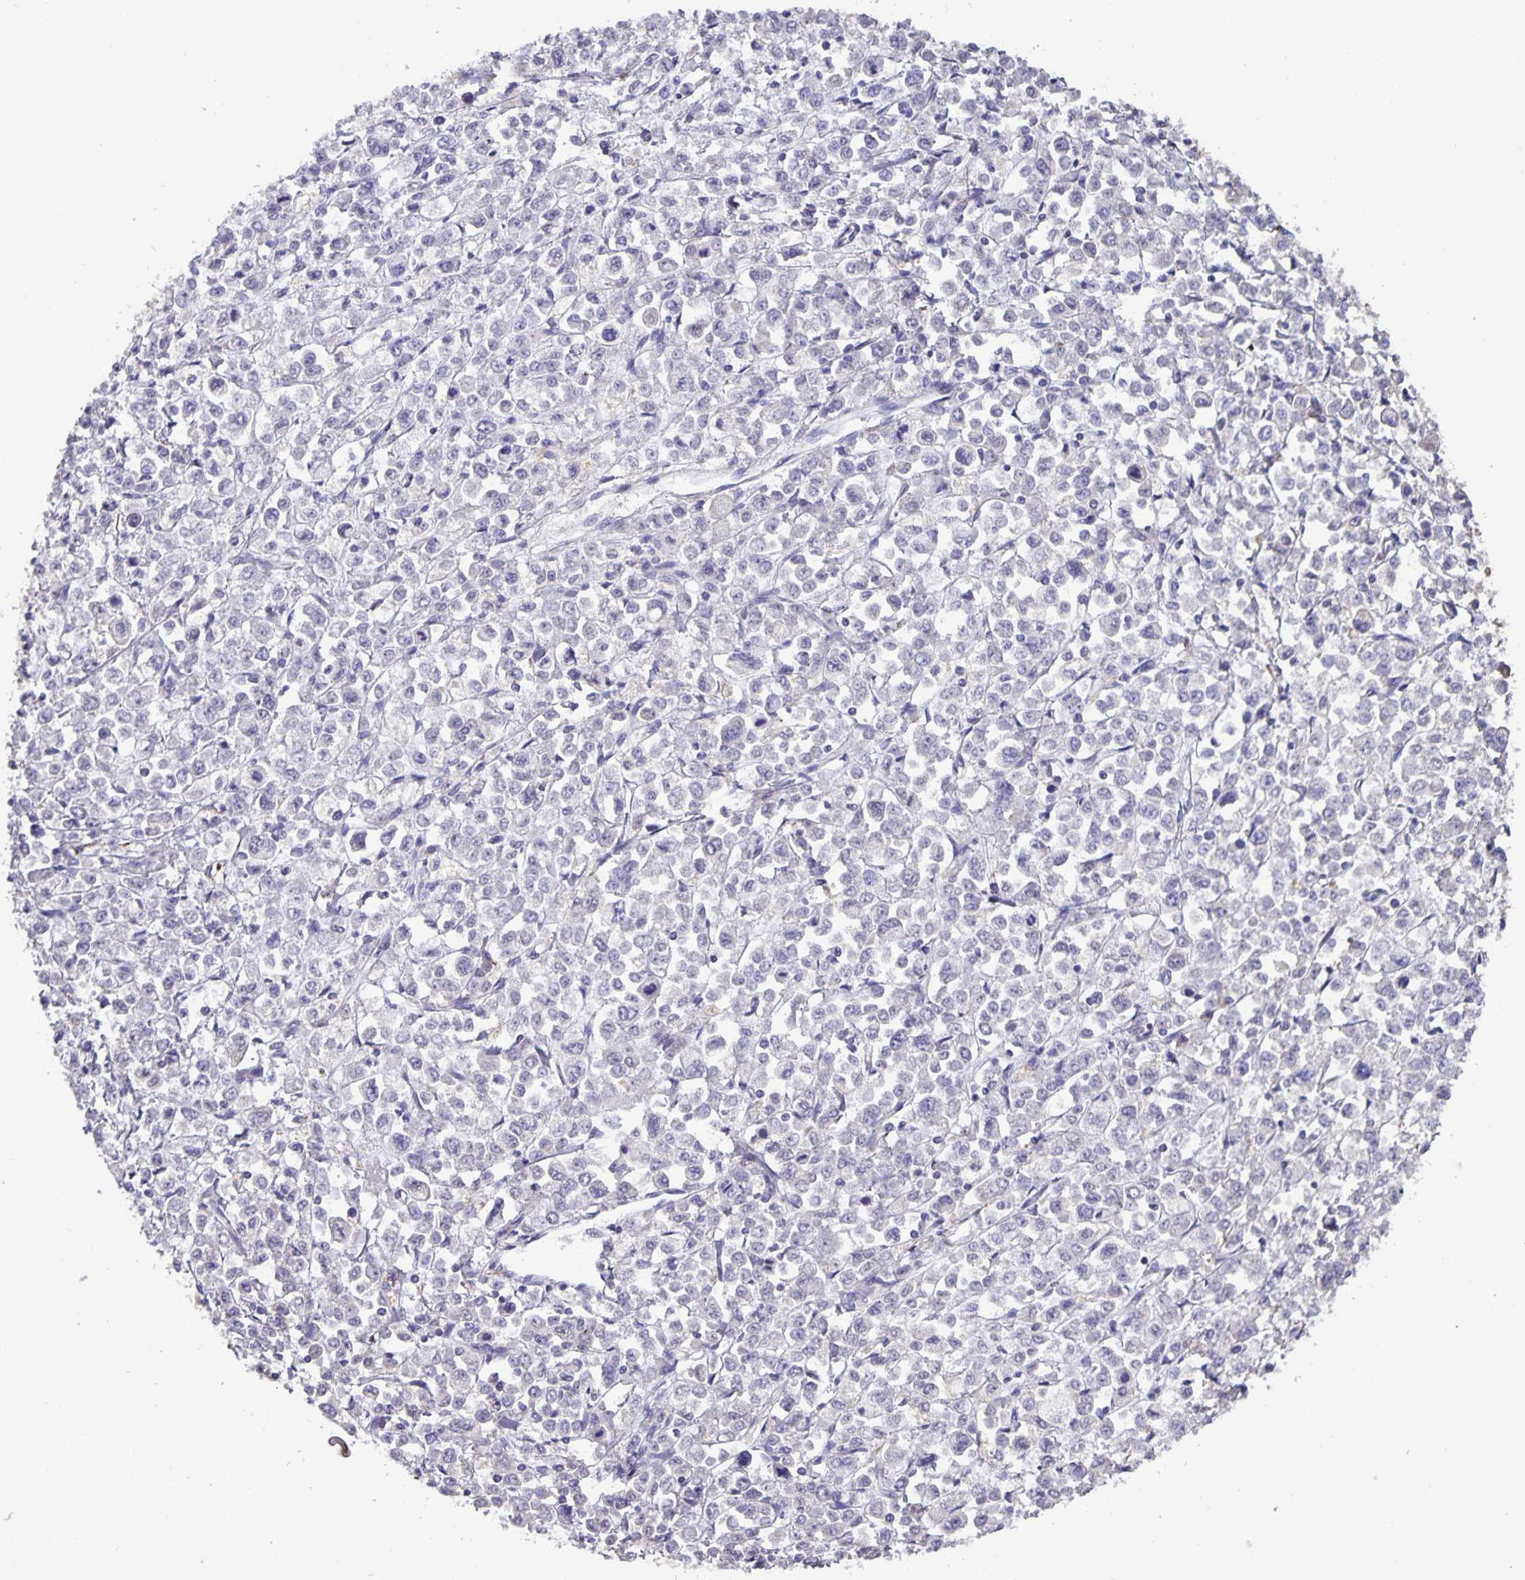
{"staining": {"intensity": "negative", "quantity": "none", "location": "none"}, "tissue": "stomach cancer", "cell_type": "Tumor cells", "image_type": "cancer", "snomed": [{"axis": "morphology", "description": "Adenocarcinoma, NOS"}, {"axis": "topography", "description": "Stomach, upper"}], "caption": "There is no significant expression in tumor cells of stomach cancer.", "gene": "EML6", "patient": {"sex": "male", "age": 70}}